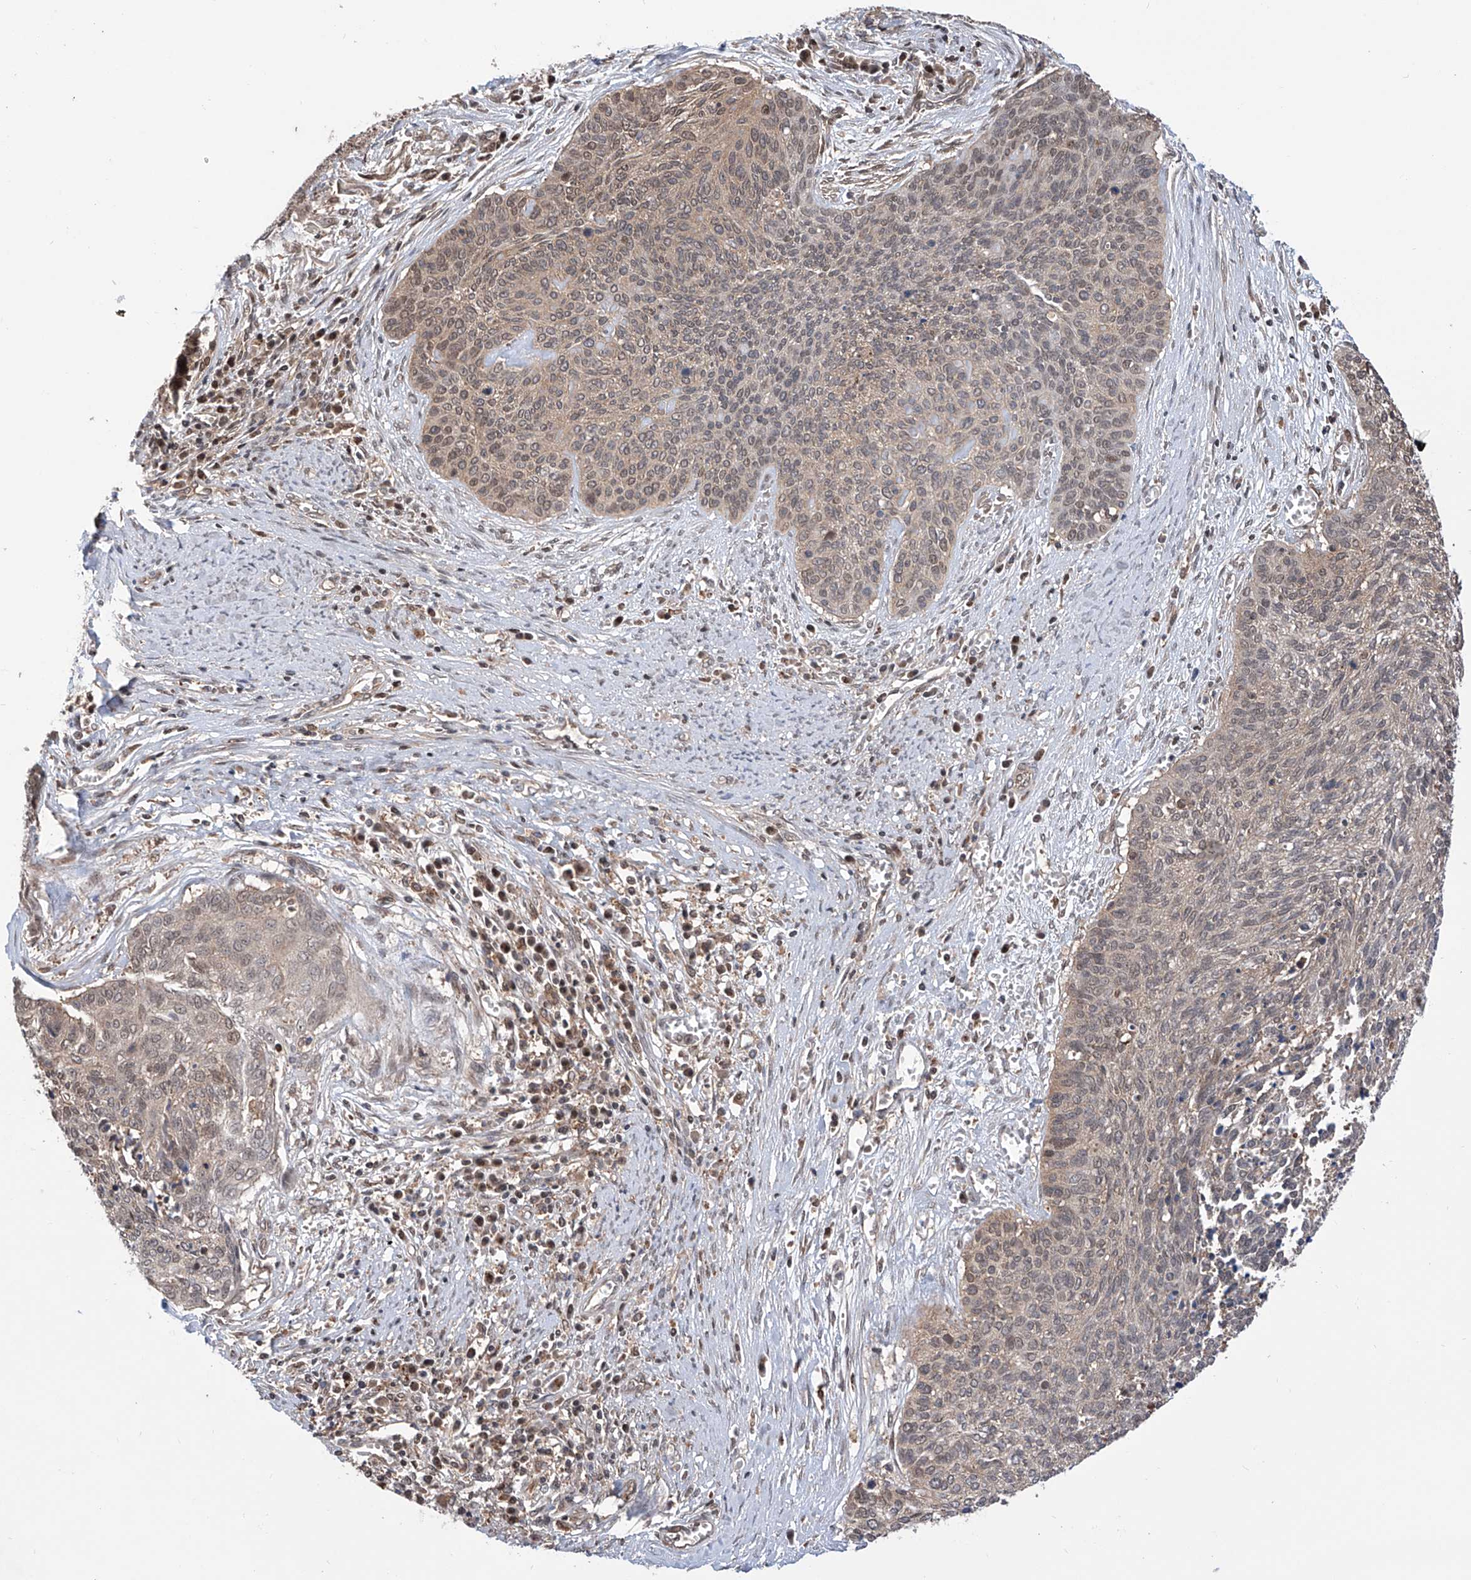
{"staining": {"intensity": "weak", "quantity": "25%-75%", "location": "cytoplasmic/membranous,nuclear"}, "tissue": "cervical cancer", "cell_type": "Tumor cells", "image_type": "cancer", "snomed": [{"axis": "morphology", "description": "Squamous cell carcinoma, NOS"}, {"axis": "topography", "description": "Cervix"}], "caption": "Immunohistochemical staining of squamous cell carcinoma (cervical) displays low levels of weak cytoplasmic/membranous and nuclear staining in about 25%-75% of tumor cells.", "gene": "HOXC8", "patient": {"sex": "female", "age": 55}}